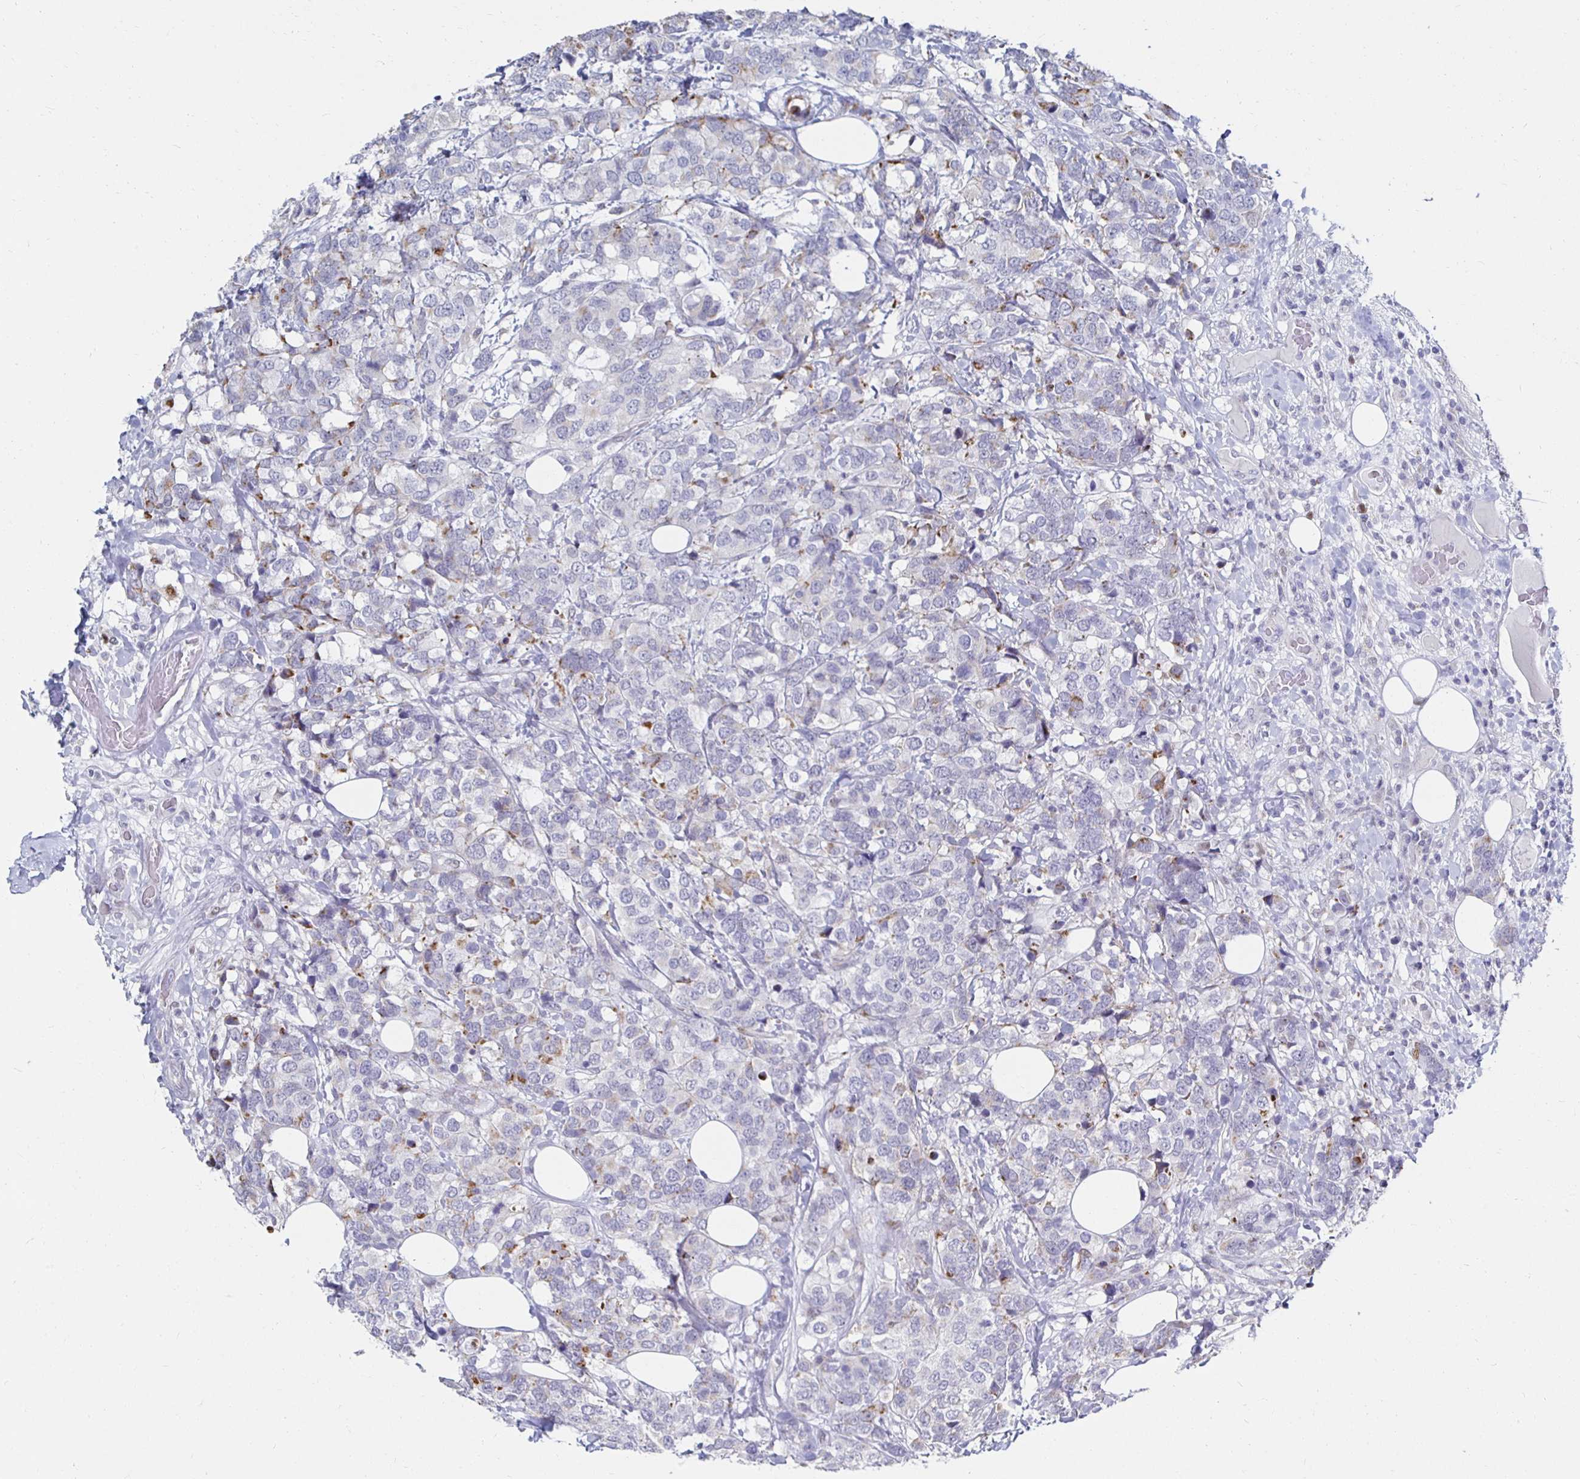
{"staining": {"intensity": "moderate", "quantity": "<25%", "location": "cytoplasmic/membranous"}, "tissue": "breast cancer", "cell_type": "Tumor cells", "image_type": "cancer", "snomed": [{"axis": "morphology", "description": "Lobular carcinoma"}, {"axis": "topography", "description": "Breast"}], "caption": "This image displays immunohistochemistry (IHC) staining of breast cancer, with low moderate cytoplasmic/membranous expression in about <25% of tumor cells.", "gene": "NOCT", "patient": {"sex": "female", "age": 59}}